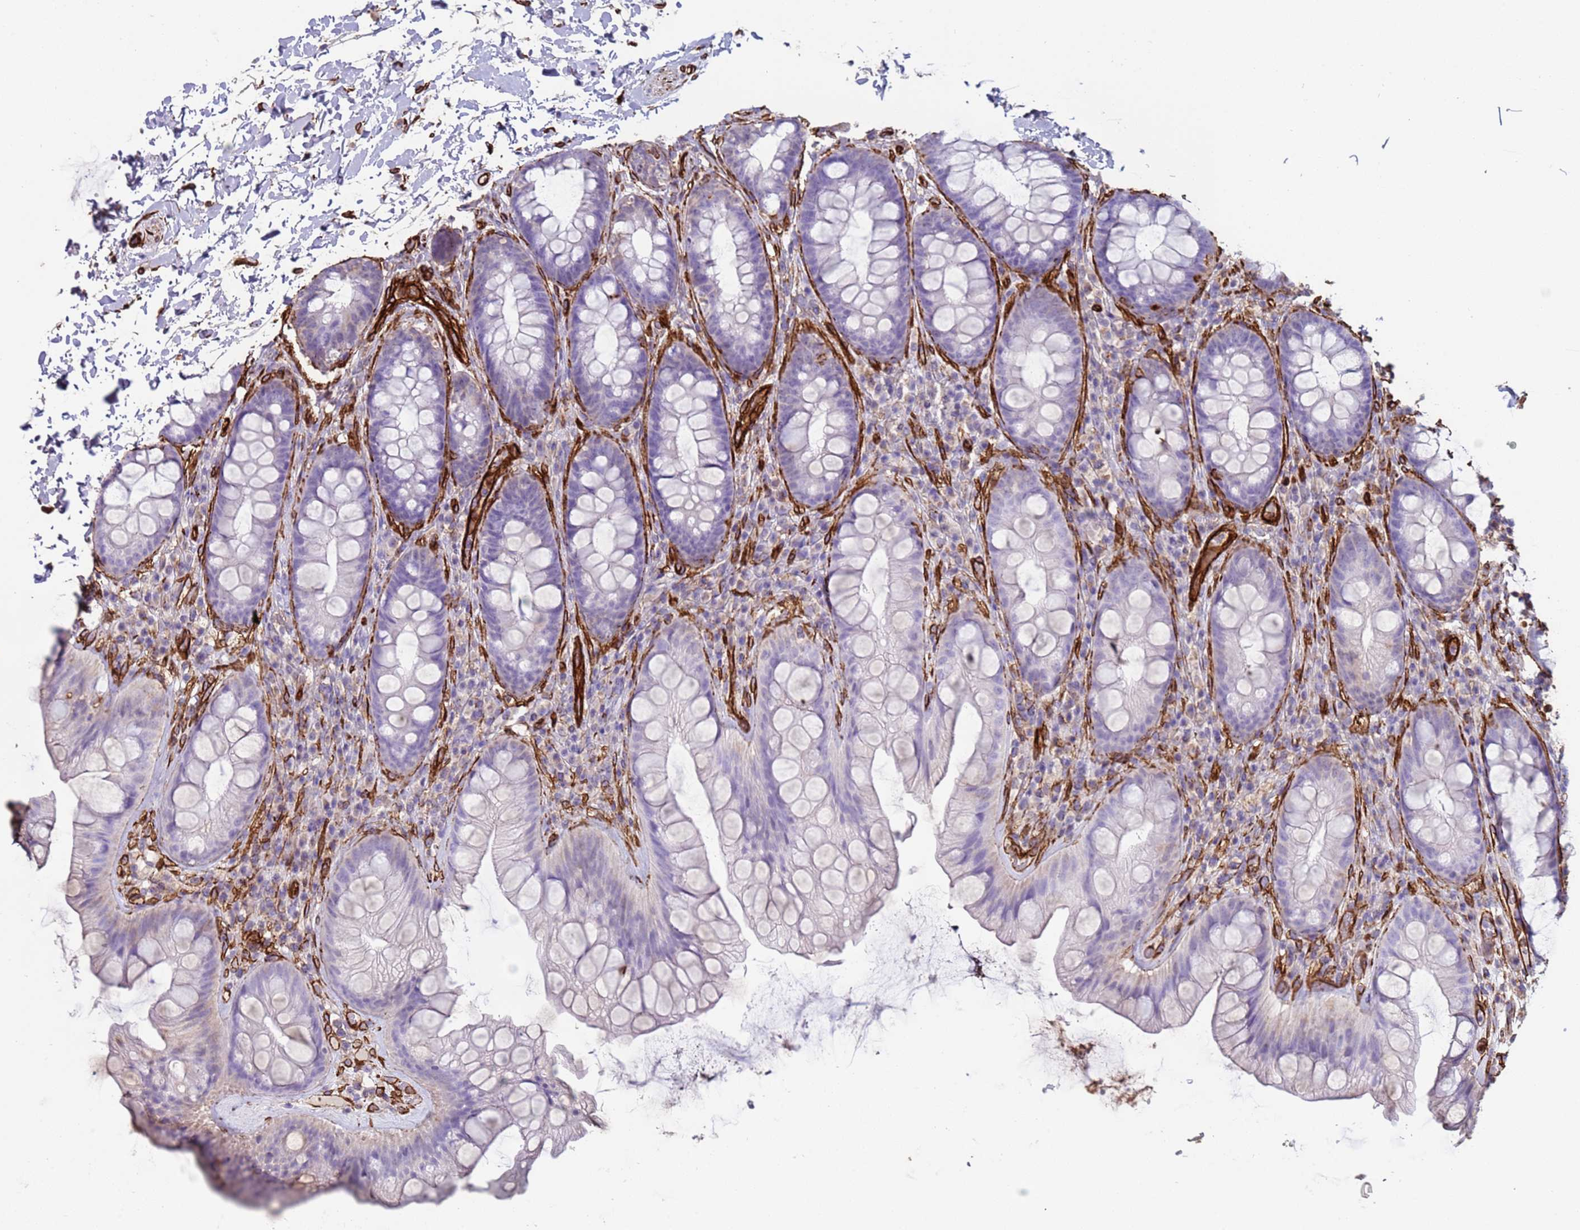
{"staining": {"intensity": "negative", "quantity": "none", "location": "none"}, "tissue": "rectum", "cell_type": "Glandular cells", "image_type": "normal", "snomed": [{"axis": "morphology", "description": "Normal tissue, NOS"}, {"axis": "topography", "description": "Rectum"}], "caption": "Immunohistochemistry (IHC) histopathology image of normal rectum stained for a protein (brown), which reveals no staining in glandular cells.", "gene": "GASK1A", "patient": {"sex": "male", "age": 74}}